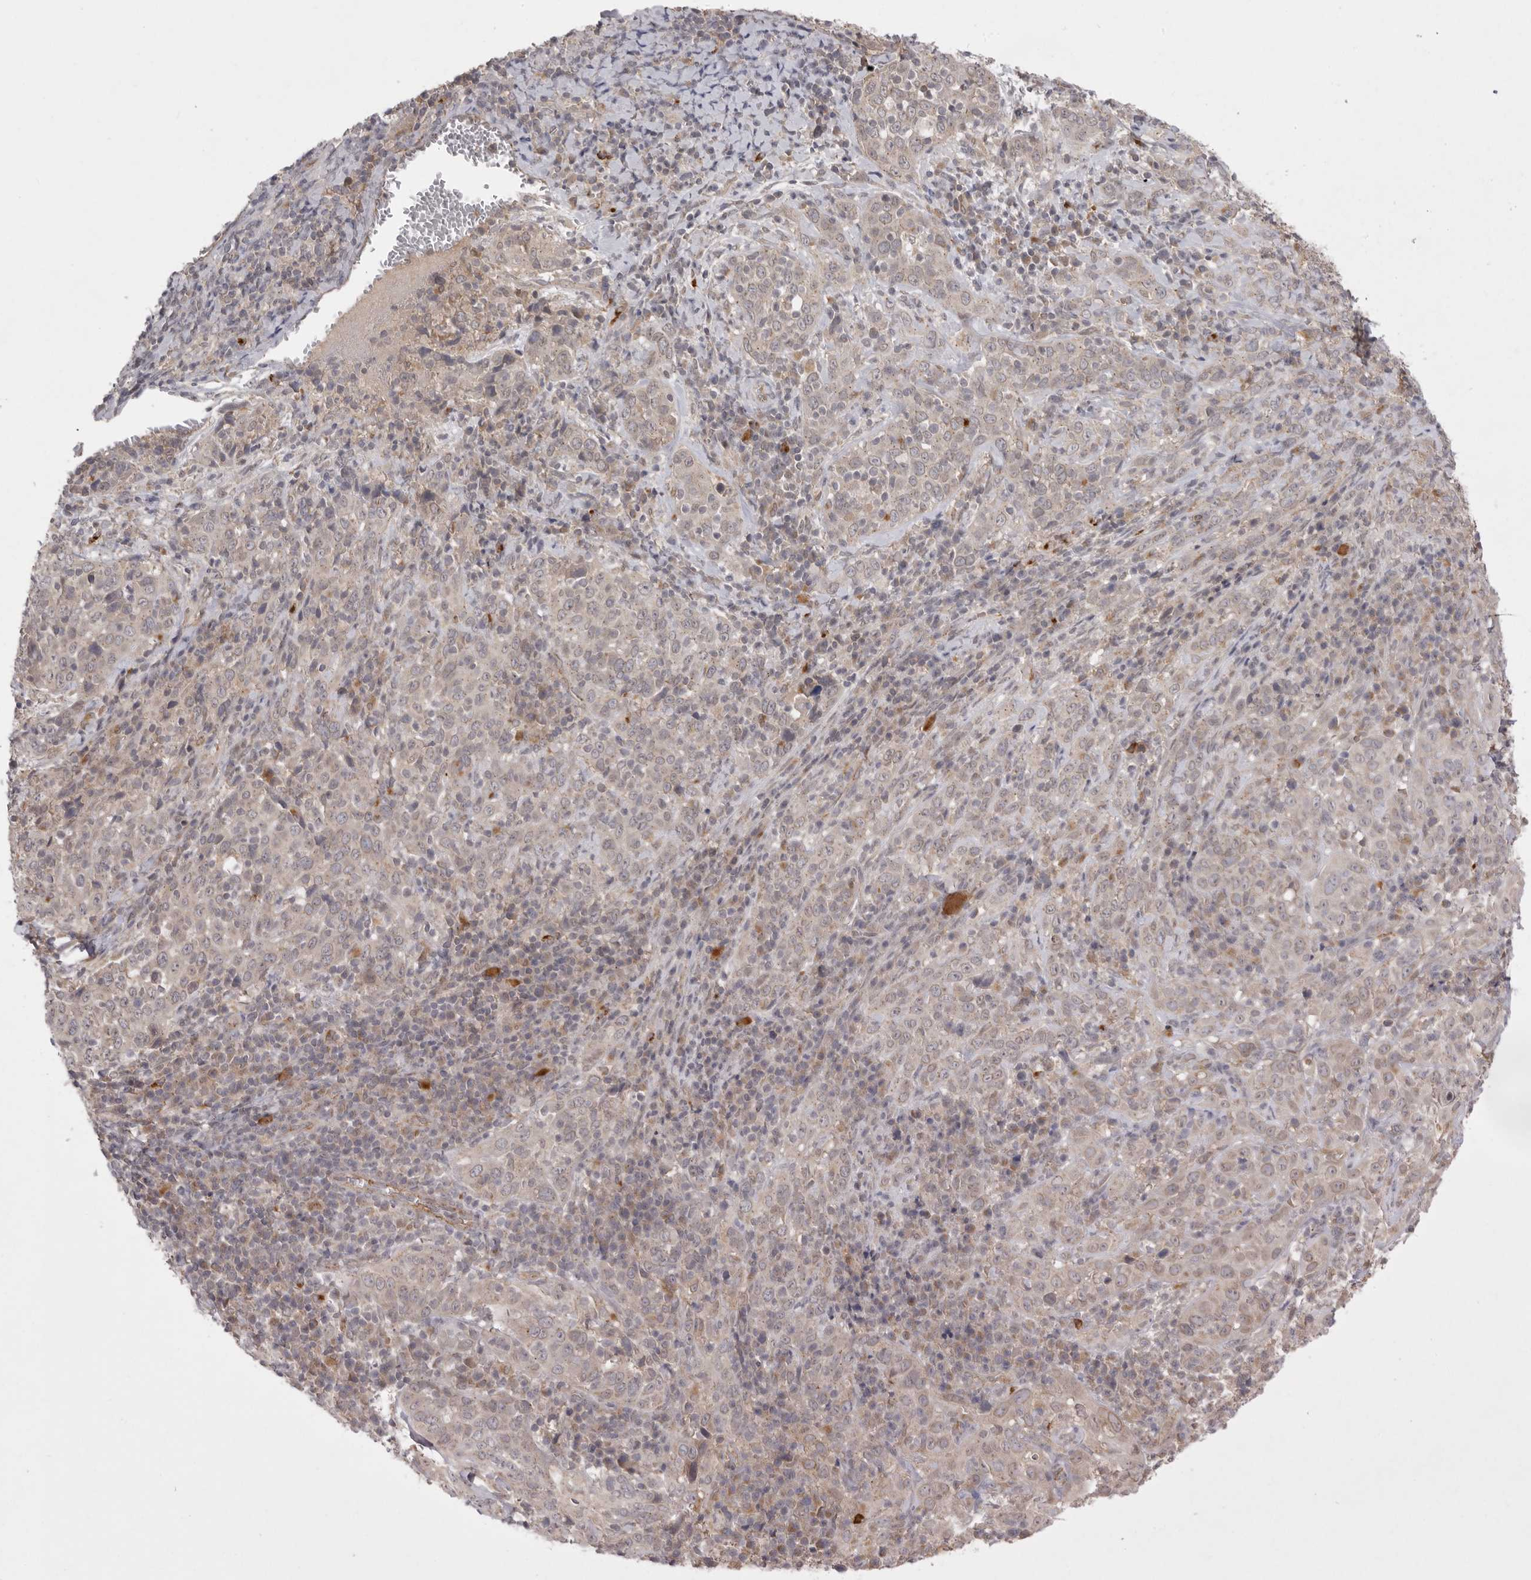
{"staining": {"intensity": "weak", "quantity": "25%-75%", "location": "cytoplasmic/membranous"}, "tissue": "cervical cancer", "cell_type": "Tumor cells", "image_type": "cancer", "snomed": [{"axis": "morphology", "description": "Squamous cell carcinoma, NOS"}, {"axis": "topography", "description": "Cervix"}], "caption": "Immunohistochemistry (IHC) (DAB) staining of human squamous cell carcinoma (cervical) reveals weak cytoplasmic/membranous protein staining in approximately 25%-75% of tumor cells. (Stains: DAB in brown, nuclei in blue, Microscopy: brightfield microscopy at high magnification).", "gene": "TLR3", "patient": {"sex": "female", "age": 46}}